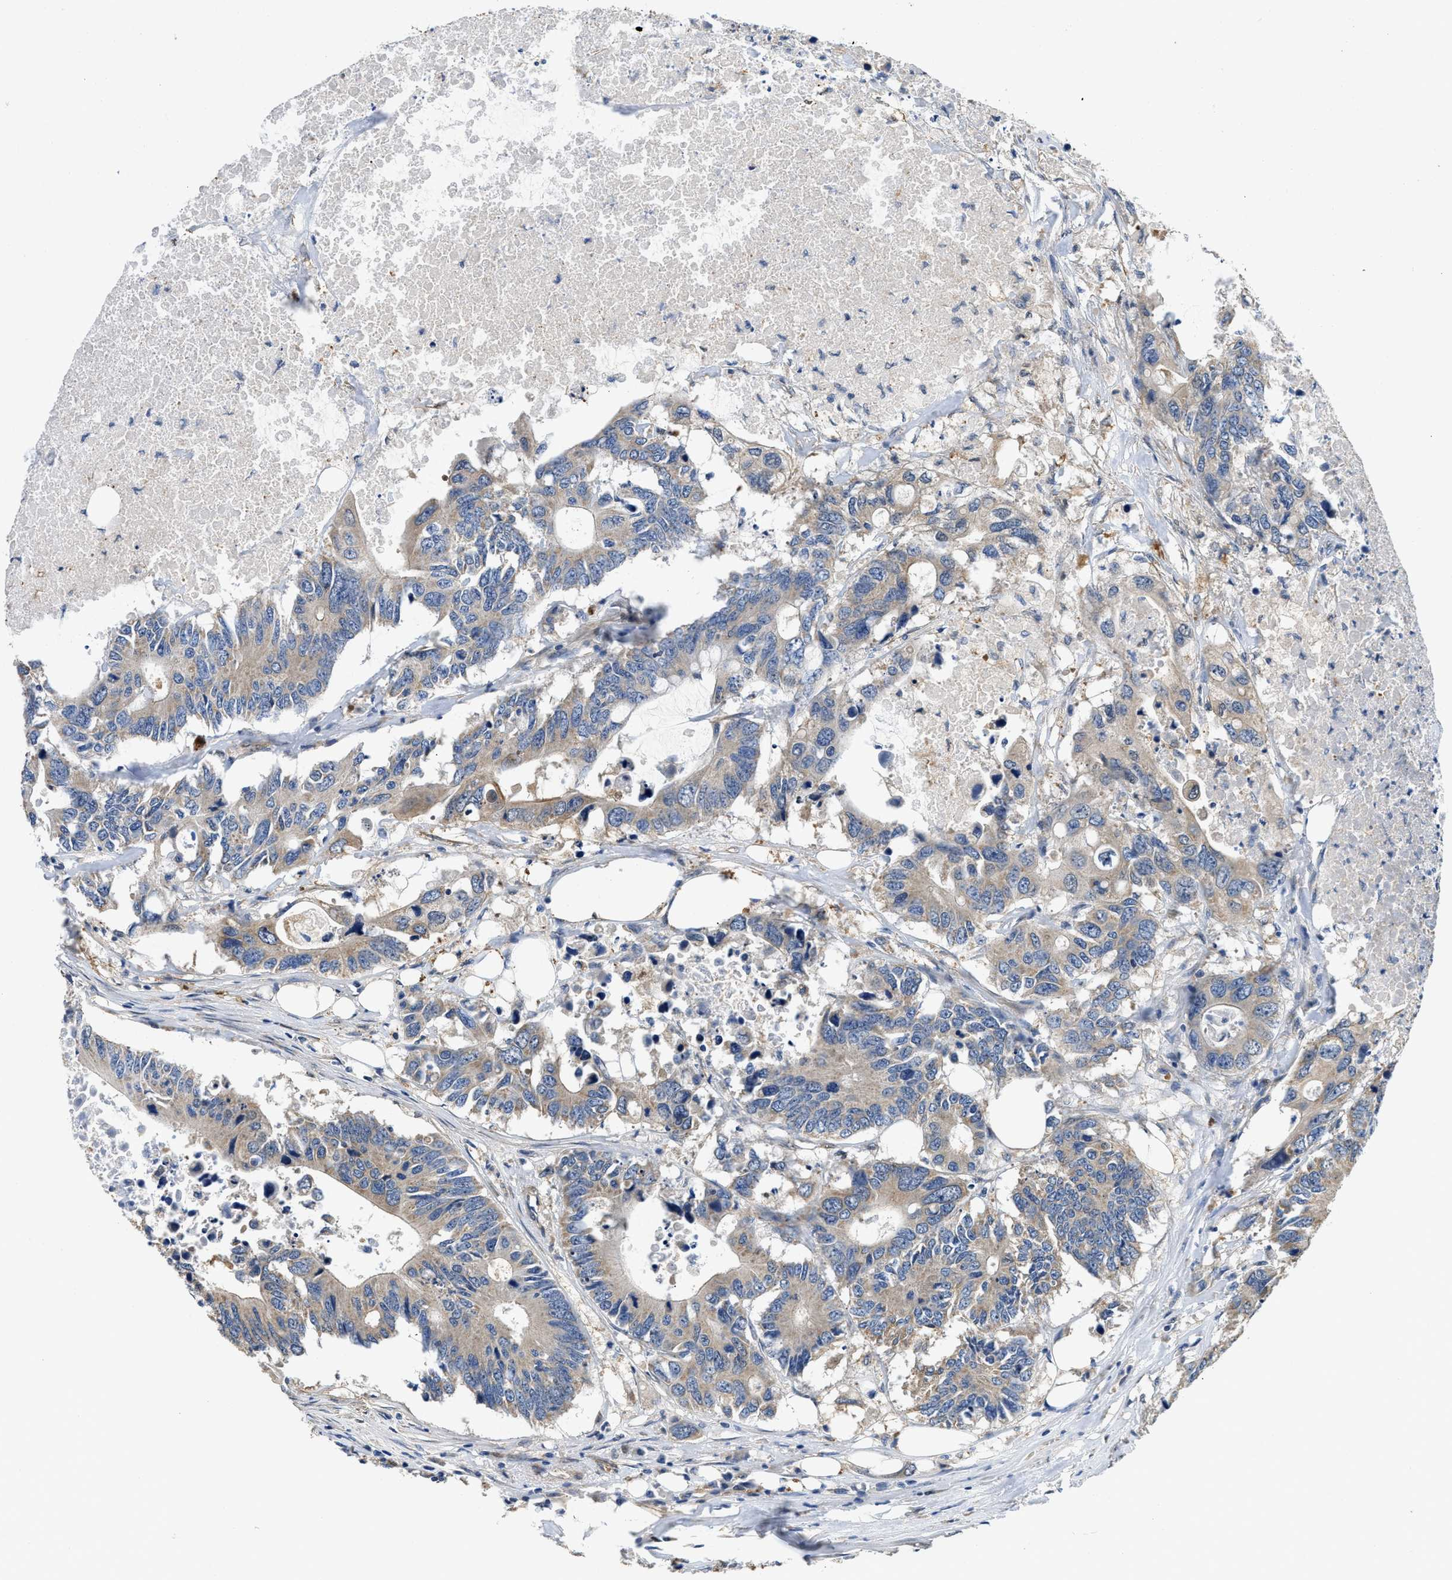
{"staining": {"intensity": "weak", "quantity": "25%-75%", "location": "cytoplasmic/membranous"}, "tissue": "colorectal cancer", "cell_type": "Tumor cells", "image_type": "cancer", "snomed": [{"axis": "morphology", "description": "Adenocarcinoma, NOS"}, {"axis": "topography", "description": "Colon"}], "caption": "Colorectal cancer (adenocarcinoma) tissue shows weak cytoplasmic/membranous positivity in approximately 25%-75% of tumor cells, visualized by immunohistochemistry.", "gene": "RAPH1", "patient": {"sex": "male", "age": 71}}